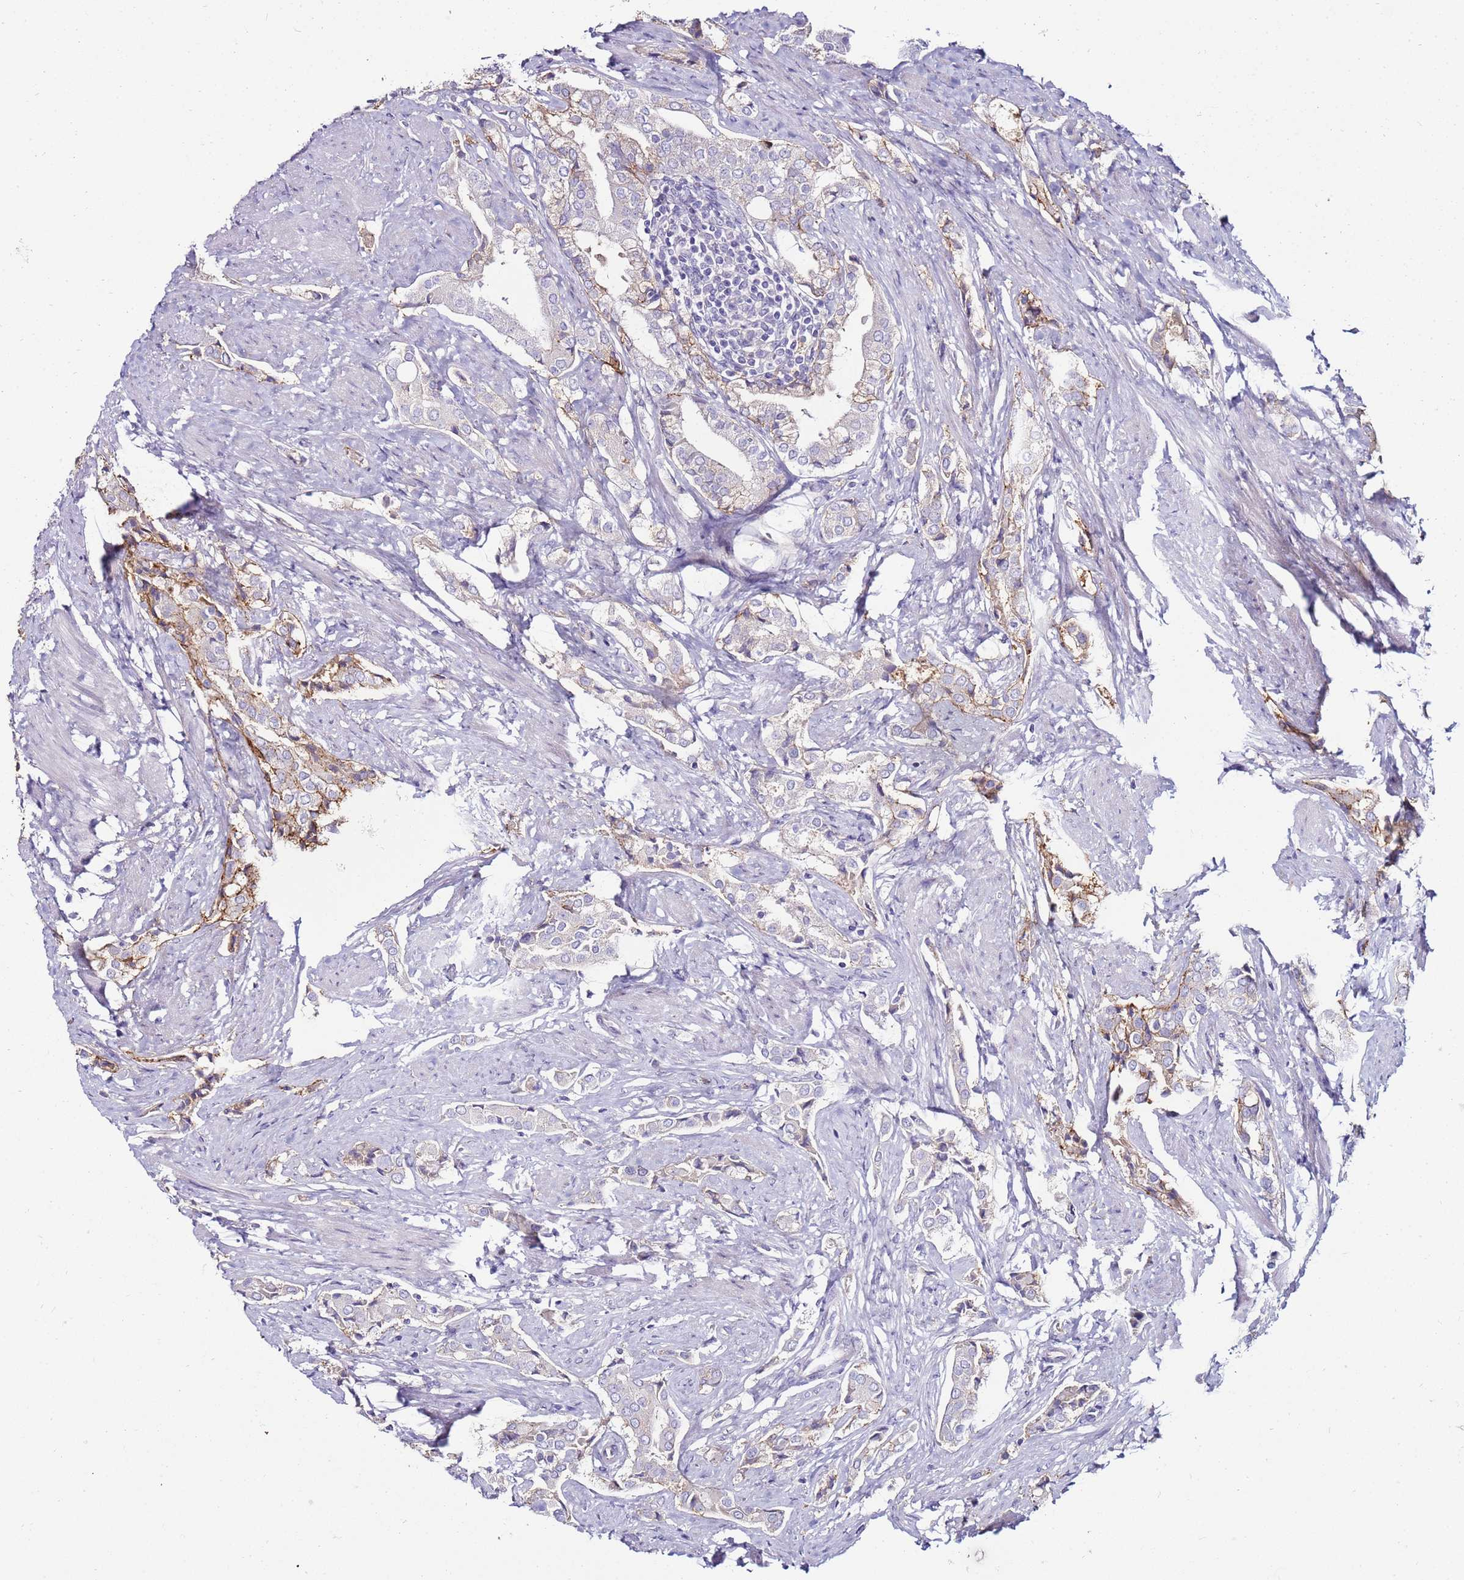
{"staining": {"intensity": "weak", "quantity": "<25%", "location": "cytoplasmic/membranous"}, "tissue": "prostate cancer", "cell_type": "Tumor cells", "image_type": "cancer", "snomed": [{"axis": "morphology", "description": "Adenocarcinoma, High grade"}, {"axis": "topography", "description": "Prostate"}], "caption": "Photomicrograph shows no significant protein staining in tumor cells of prostate cancer. (Brightfield microscopy of DAB (3,3'-diaminobenzidine) immunohistochemistry at high magnification).", "gene": "GPN3", "patient": {"sex": "male", "age": 71}}